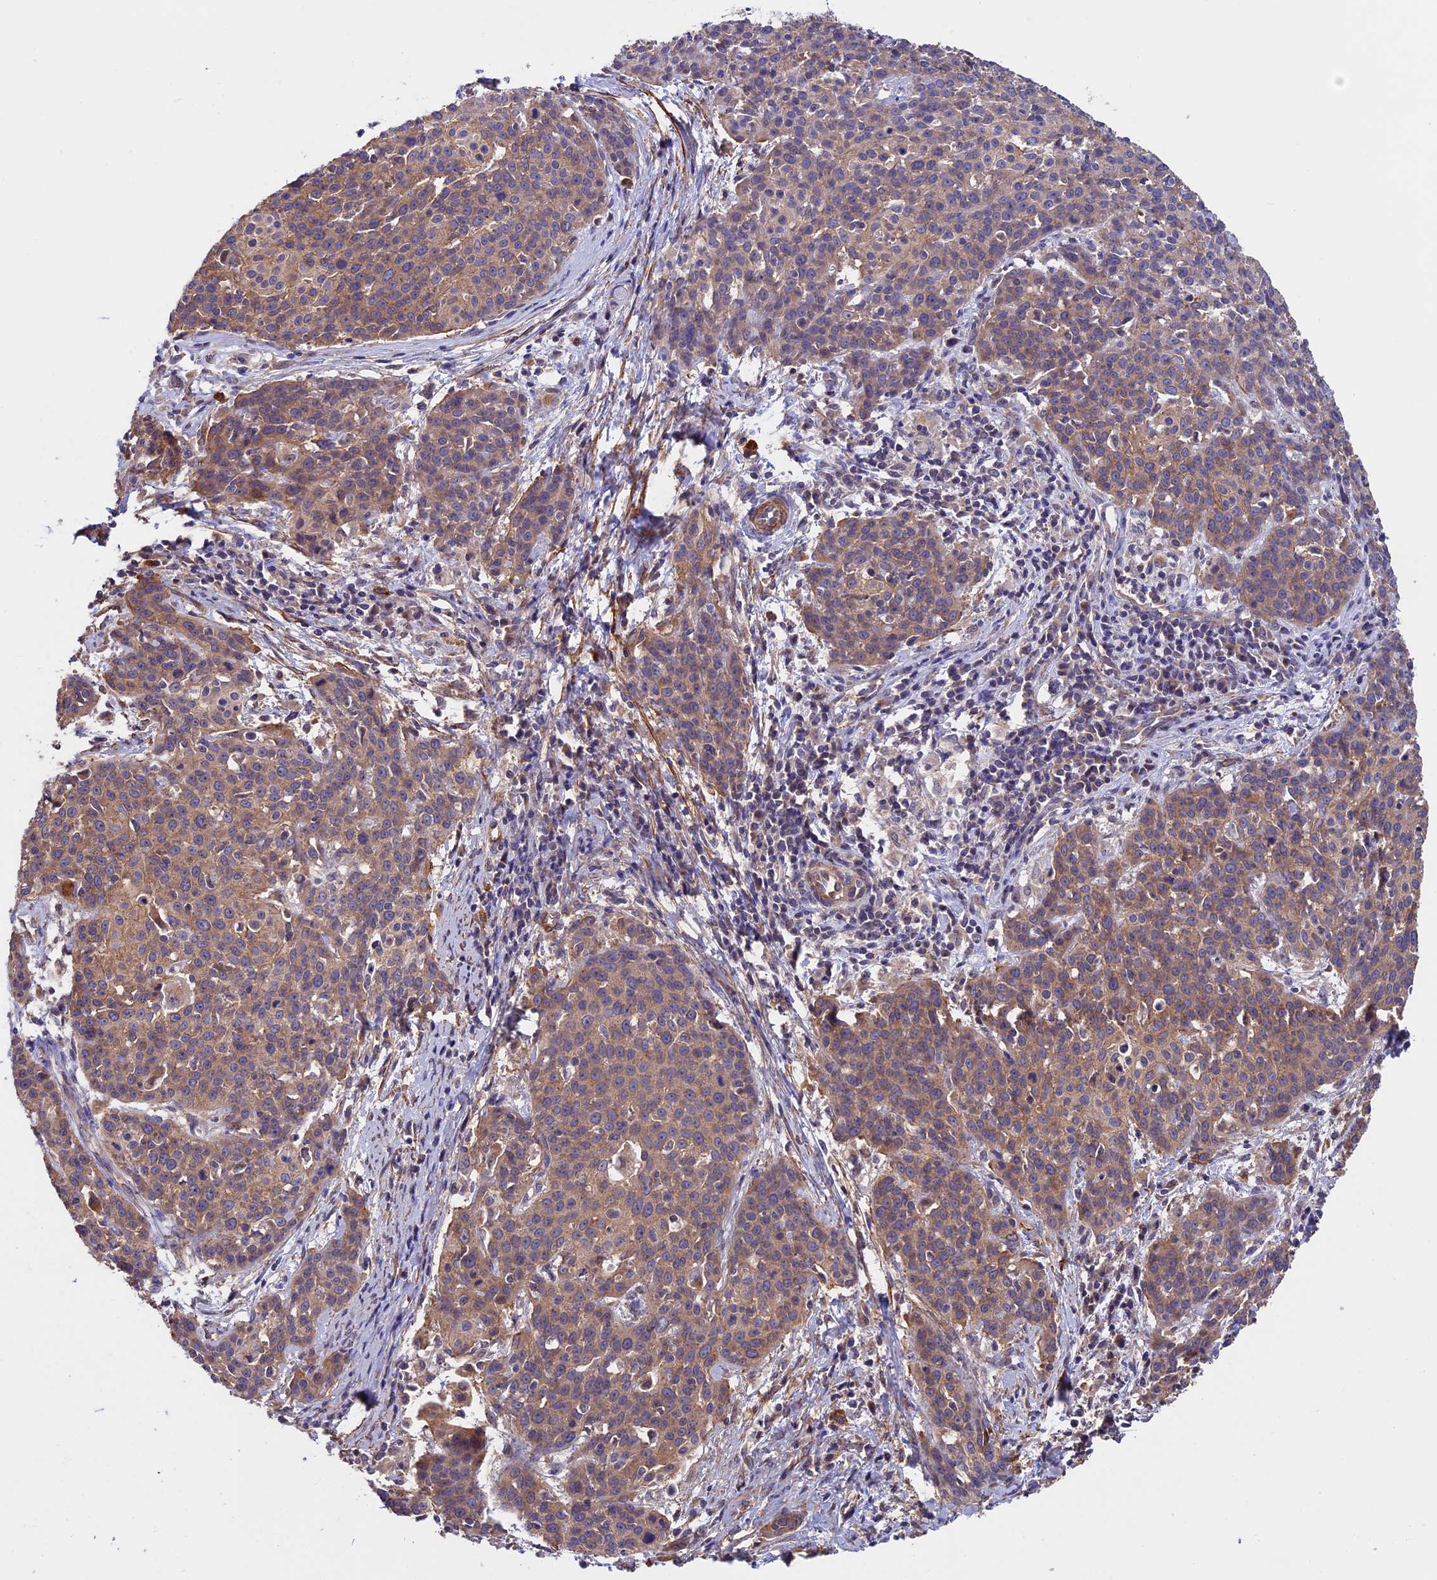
{"staining": {"intensity": "moderate", "quantity": "25%-75%", "location": "cytoplasmic/membranous"}, "tissue": "cervical cancer", "cell_type": "Tumor cells", "image_type": "cancer", "snomed": [{"axis": "morphology", "description": "Squamous cell carcinoma, NOS"}, {"axis": "topography", "description": "Cervix"}], "caption": "Protein positivity by IHC displays moderate cytoplasmic/membranous staining in approximately 25%-75% of tumor cells in cervical cancer.", "gene": "SLC9A5", "patient": {"sex": "female", "age": 38}}